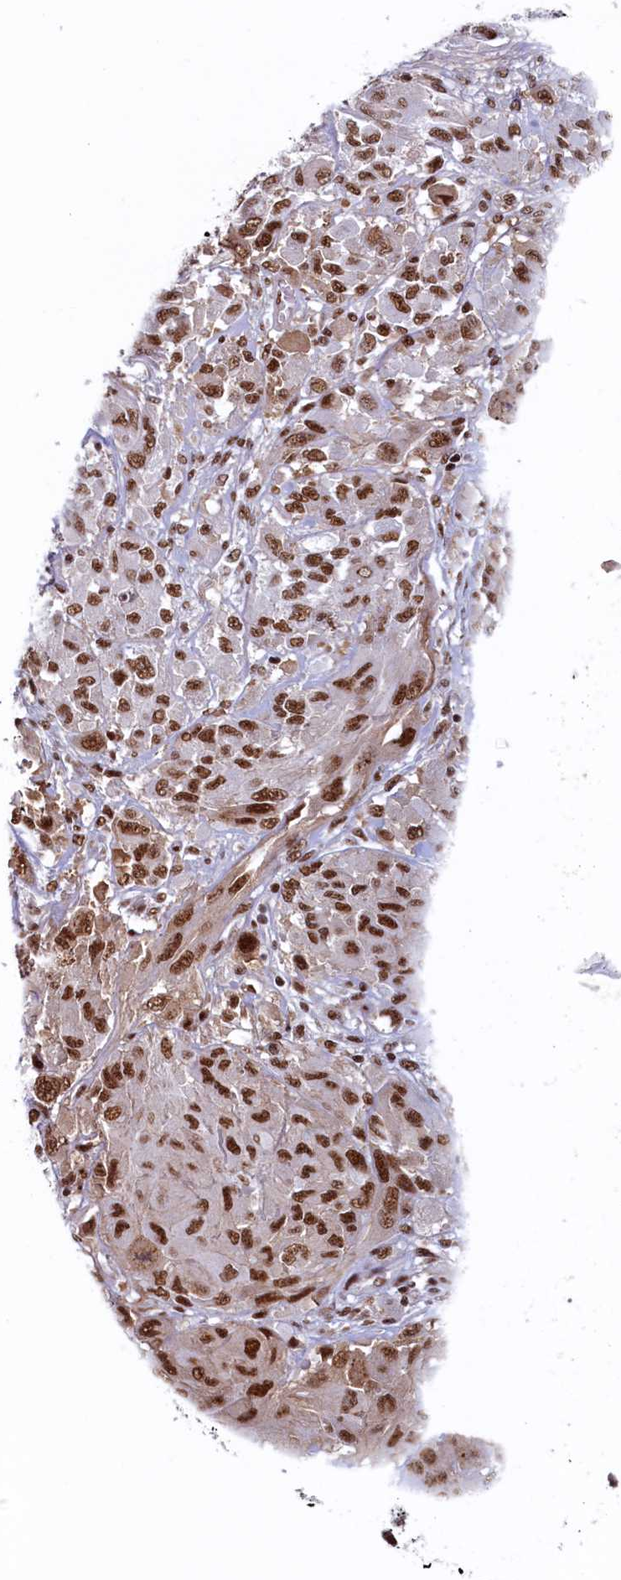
{"staining": {"intensity": "strong", "quantity": ">75%", "location": "nuclear"}, "tissue": "melanoma", "cell_type": "Tumor cells", "image_type": "cancer", "snomed": [{"axis": "morphology", "description": "Malignant melanoma, NOS"}, {"axis": "topography", "description": "Skin"}], "caption": "IHC staining of malignant melanoma, which reveals high levels of strong nuclear positivity in about >75% of tumor cells indicating strong nuclear protein staining. The staining was performed using DAB (brown) for protein detection and nuclei were counterstained in hematoxylin (blue).", "gene": "ZC3H18", "patient": {"sex": "female", "age": 91}}